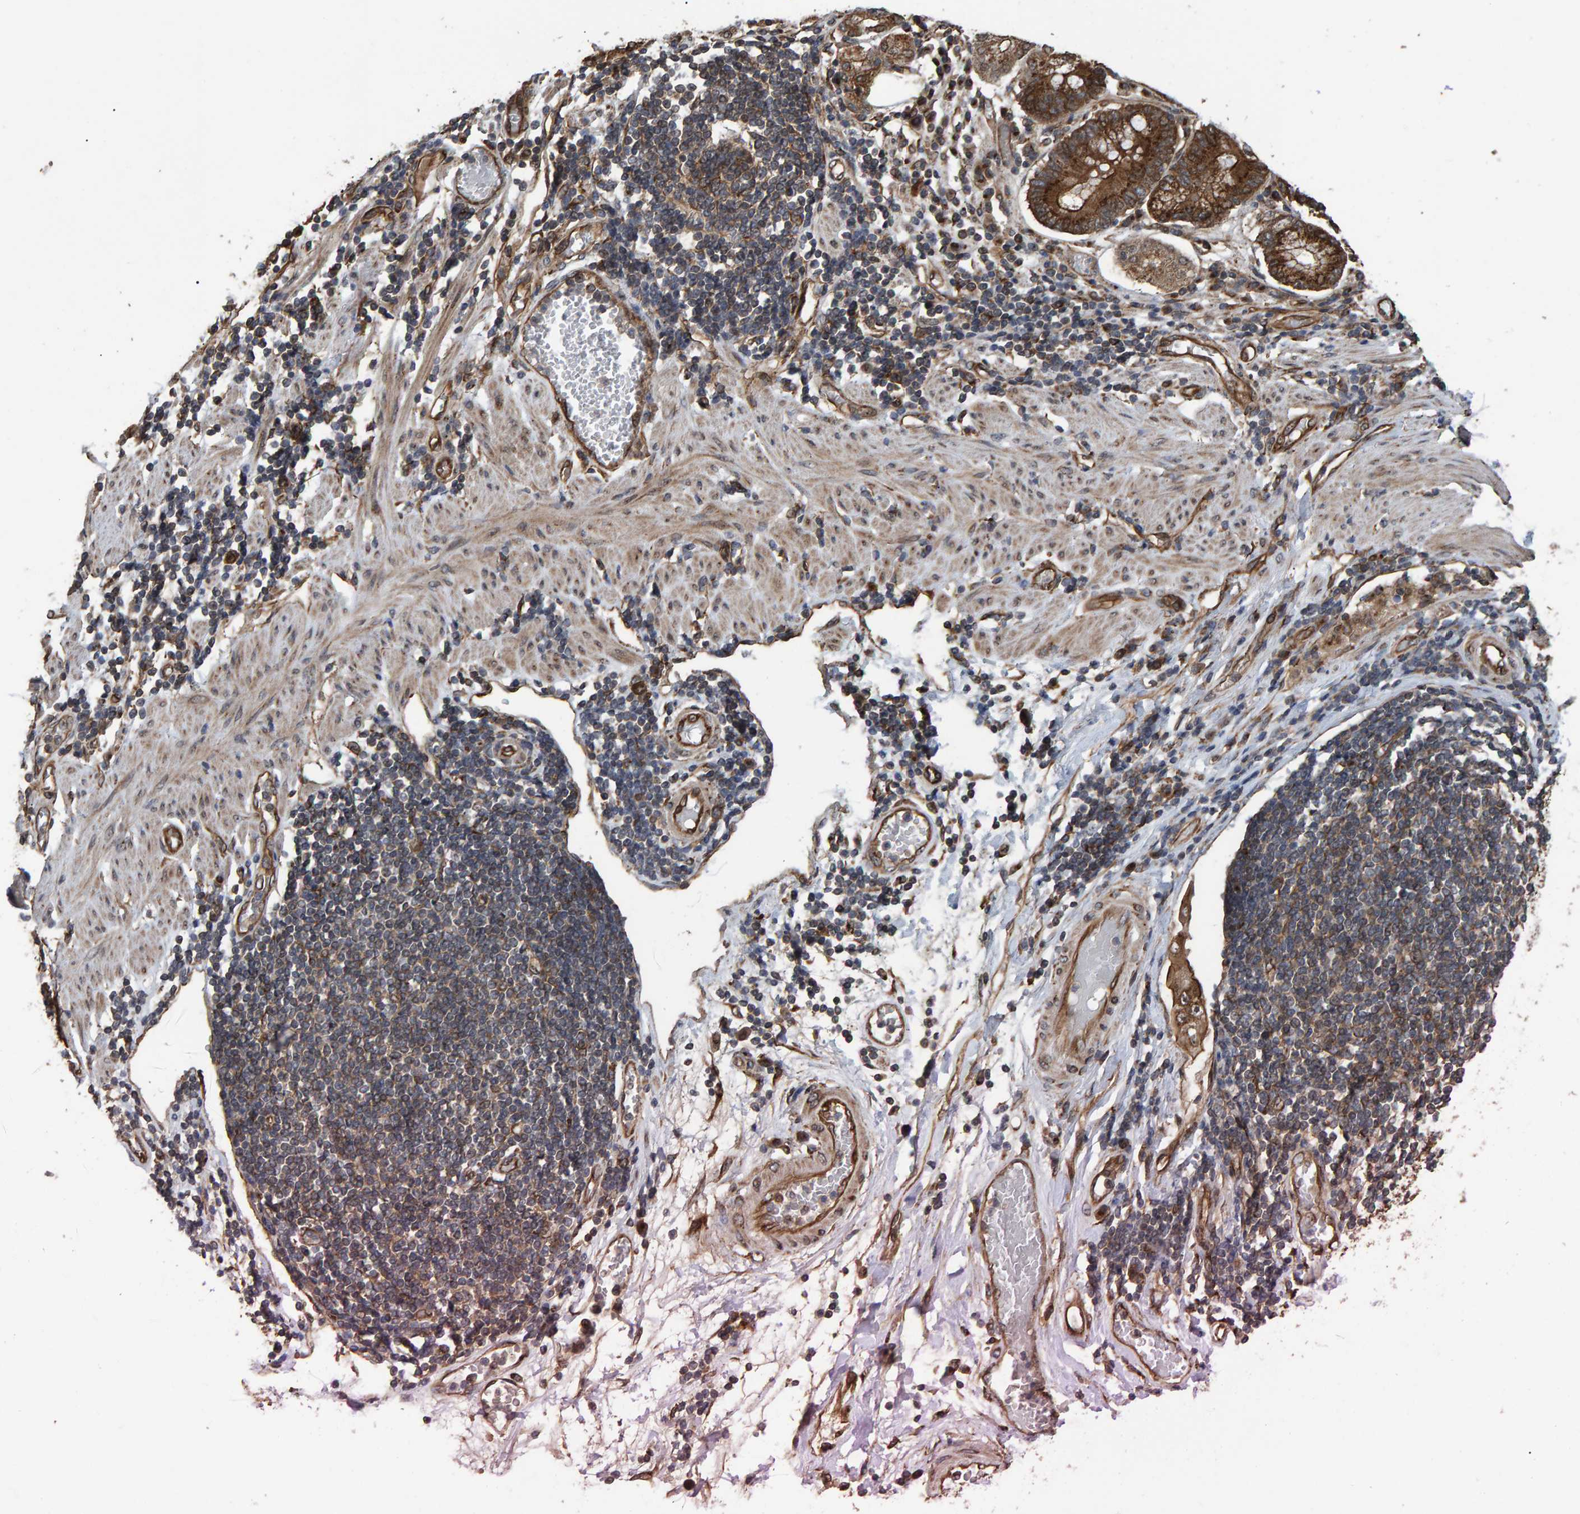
{"staining": {"intensity": "strong", "quantity": ">75%", "location": "cytoplasmic/membranous"}, "tissue": "stomach cancer", "cell_type": "Tumor cells", "image_type": "cancer", "snomed": [{"axis": "morphology", "description": "Adenocarcinoma, NOS"}, {"axis": "topography", "description": "Stomach"}], "caption": "Approximately >75% of tumor cells in human adenocarcinoma (stomach) demonstrate strong cytoplasmic/membranous protein expression as visualized by brown immunohistochemical staining.", "gene": "TRIM68", "patient": {"sex": "female", "age": 73}}